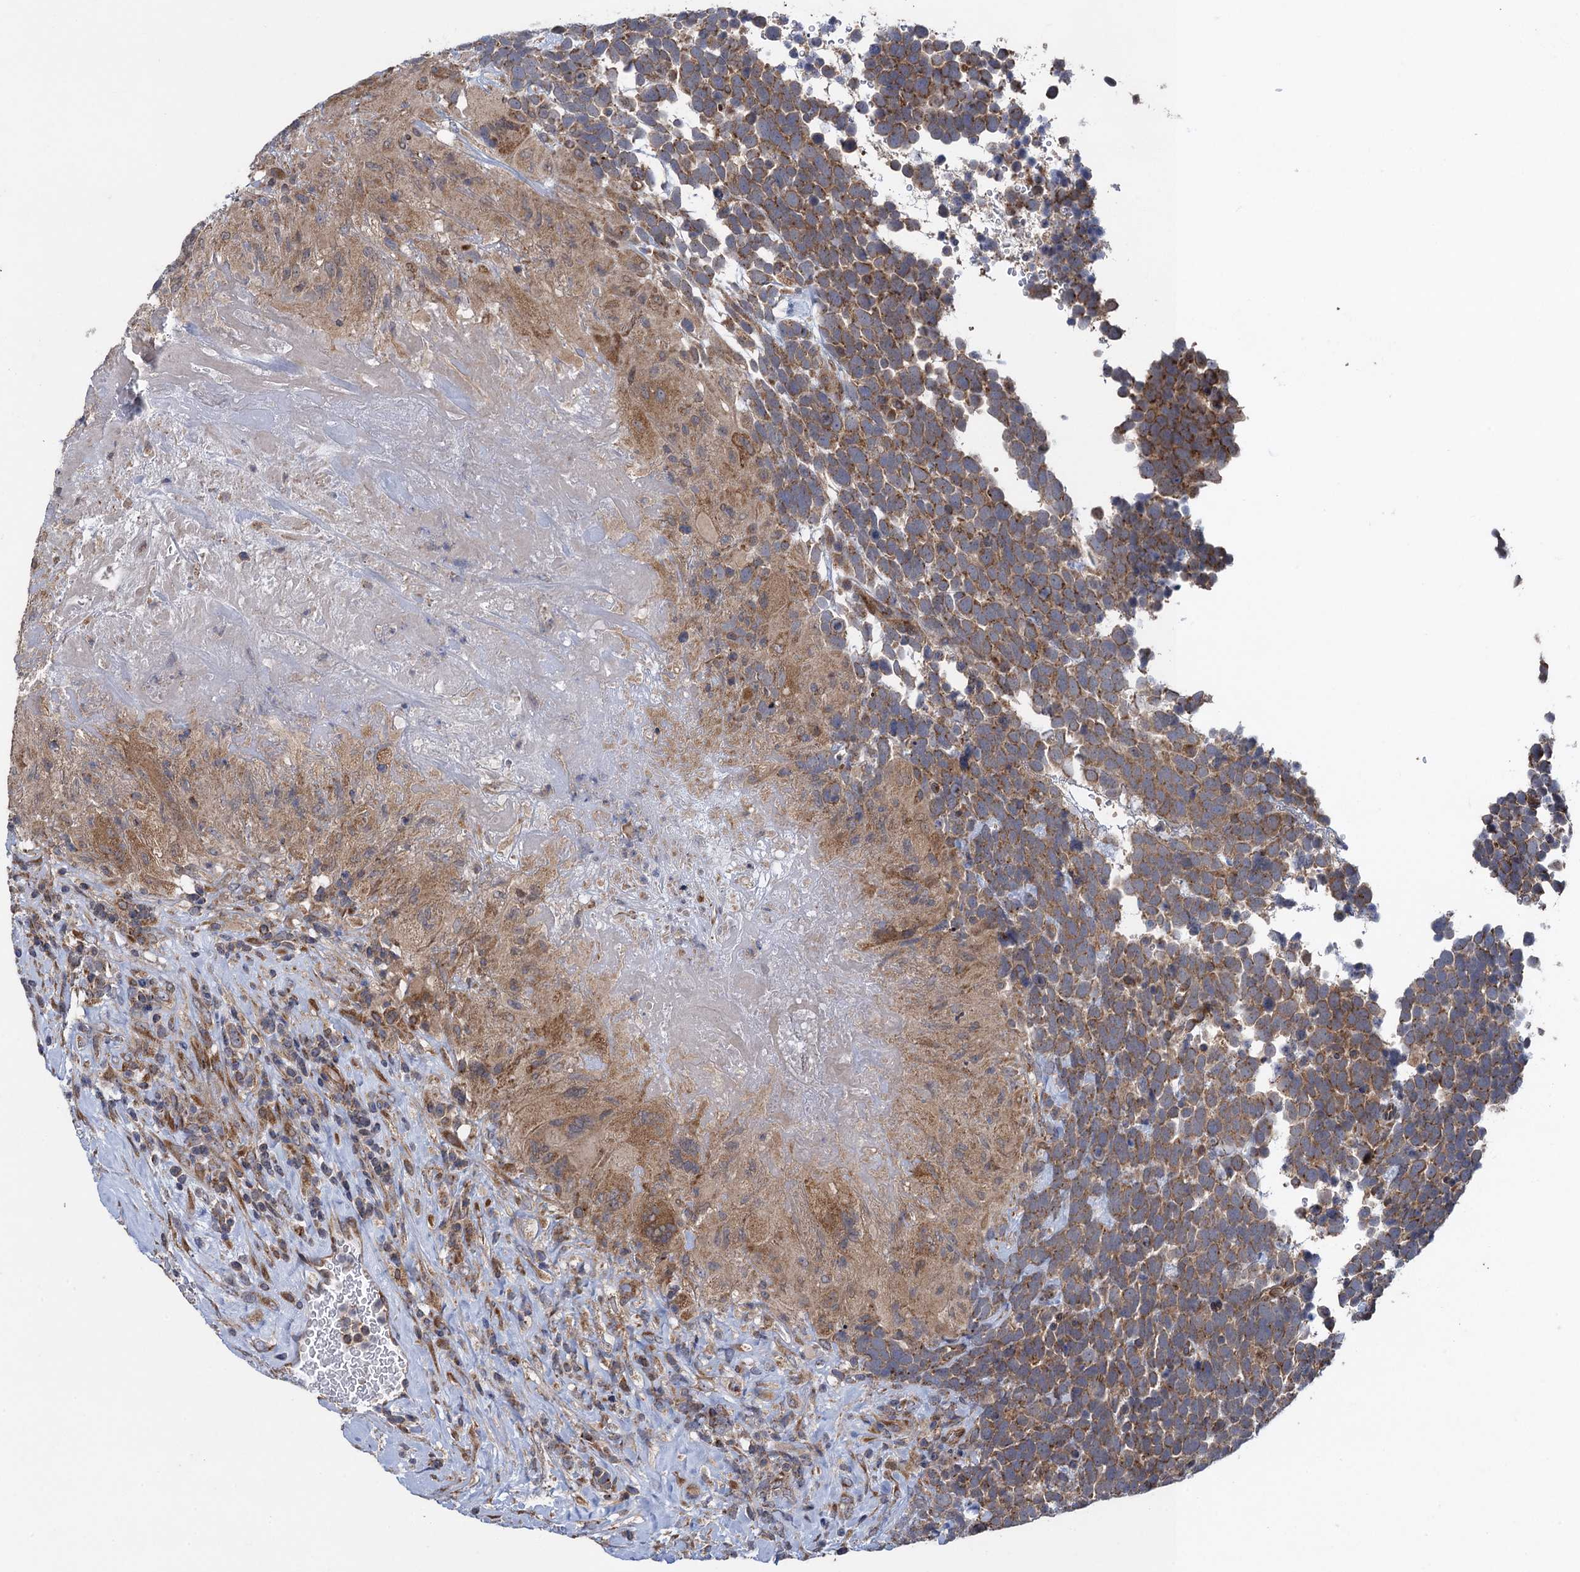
{"staining": {"intensity": "moderate", "quantity": ">75%", "location": "cytoplasmic/membranous"}, "tissue": "urothelial cancer", "cell_type": "Tumor cells", "image_type": "cancer", "snomed": [{"axis": "morphology", "description": "Urothelial carcinoma, High grade"}, {"axis": "topography", "description": "Urinary bladder"}], "caption": "Moderate cytoplasmic/membranous protein expression is seen in about >75% of tumor cells in urothelial carcinoma (high-grade). The staining was performed using DAB, with brown indicating positive protein expression. Nuclei are stained blue with hematoxylin.", "gene": "HAUS1", "patient": {"sex": "female", "age": 82}}